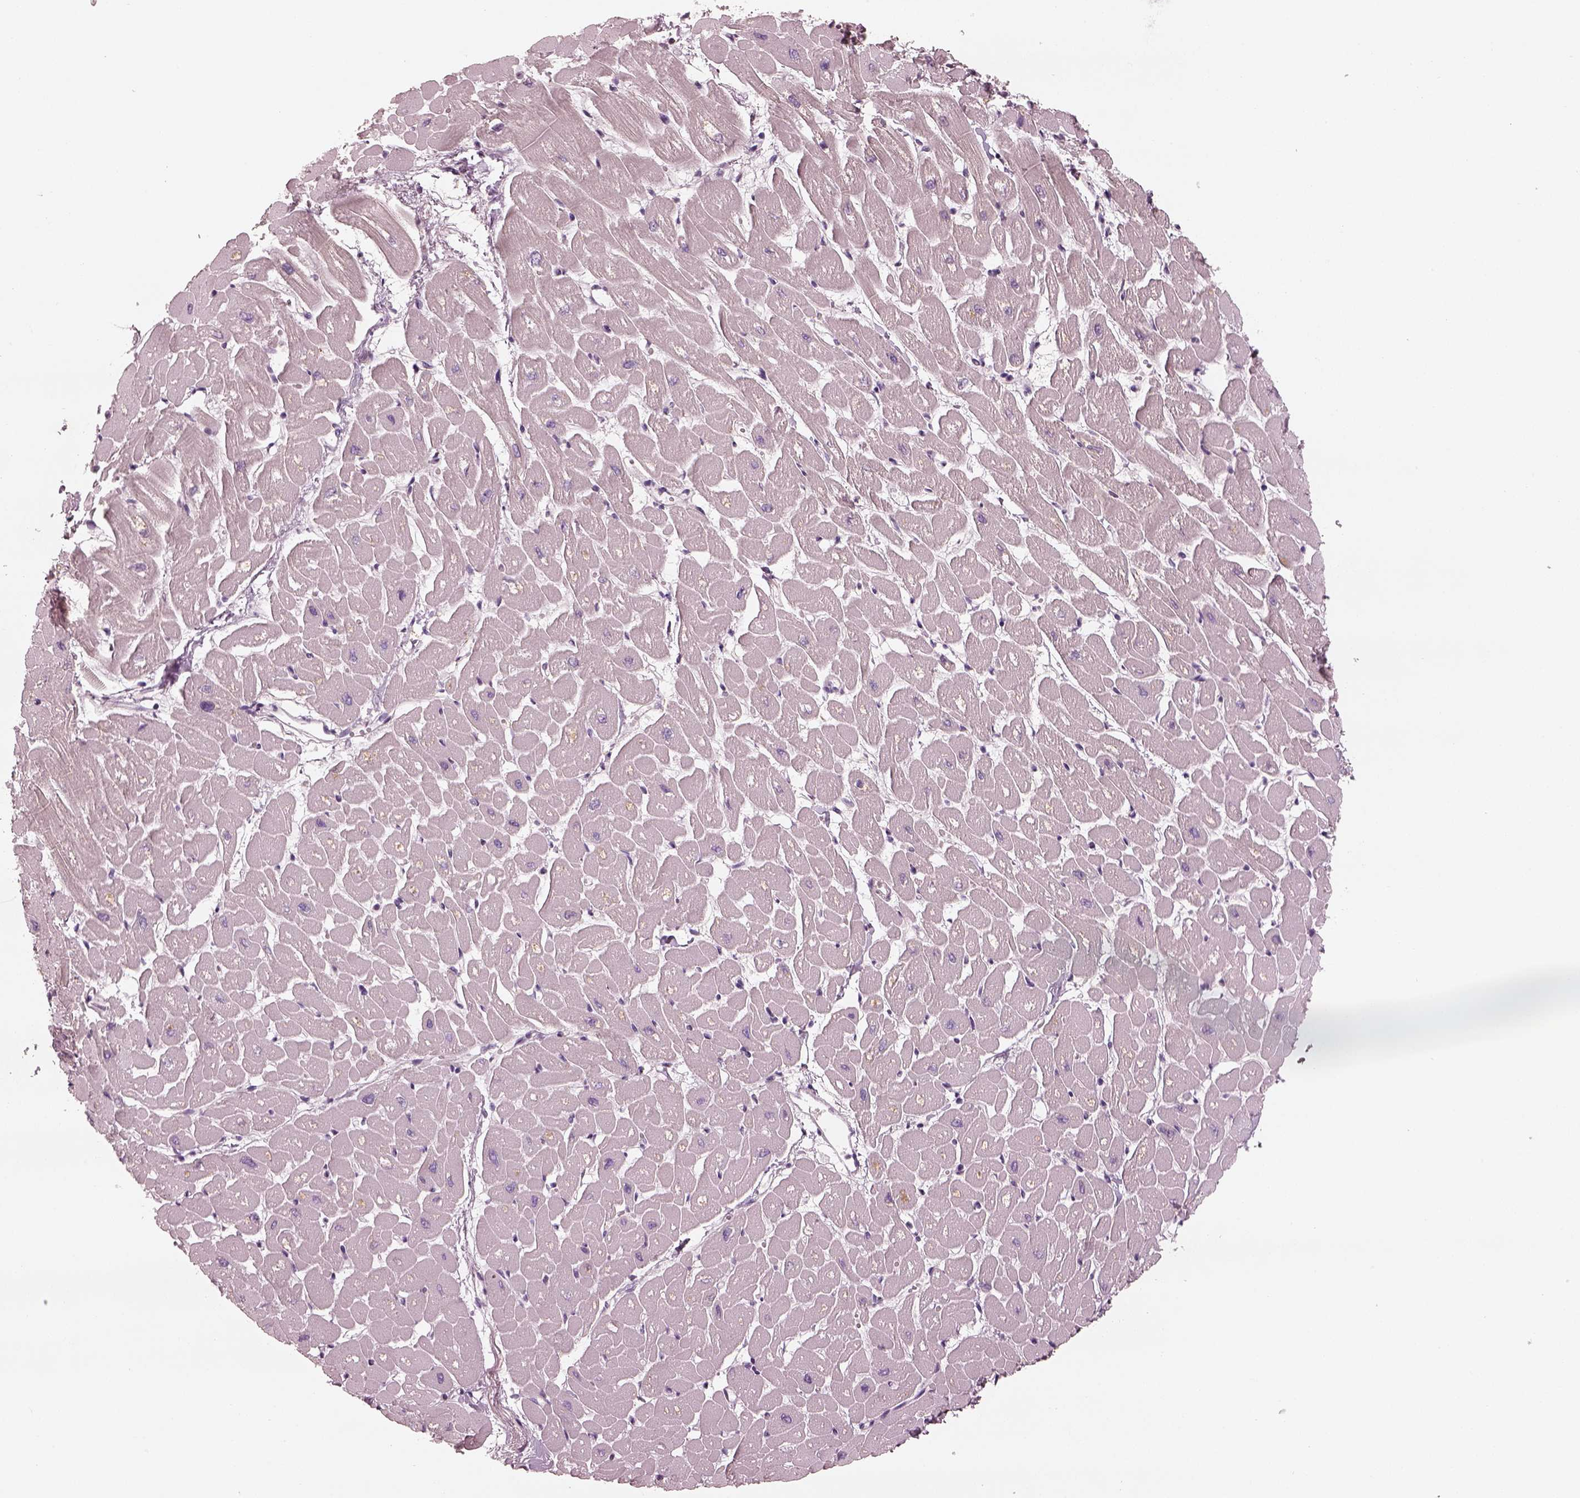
{"staining": {"intensity": "negative", "quantity": "none", "location": "none"}, "tissue": "heart muscle", "cell_type": "Cardiomyocytes", "image_type": "normal", "snomed": [{"axis": "morphology", "description": "Normal tissue, NOS"}, {"axis": "topography", "description": "Heart"}], "caption": "Immunohistochemical staining of benign heart muscle shows no significant expression in cardiomyocytes. (Brightfield microscopy of DAB immunohistochemistry at high magnification).", "gene": "SDCBP2", "patient": {"sex": "male", "age": 57}}